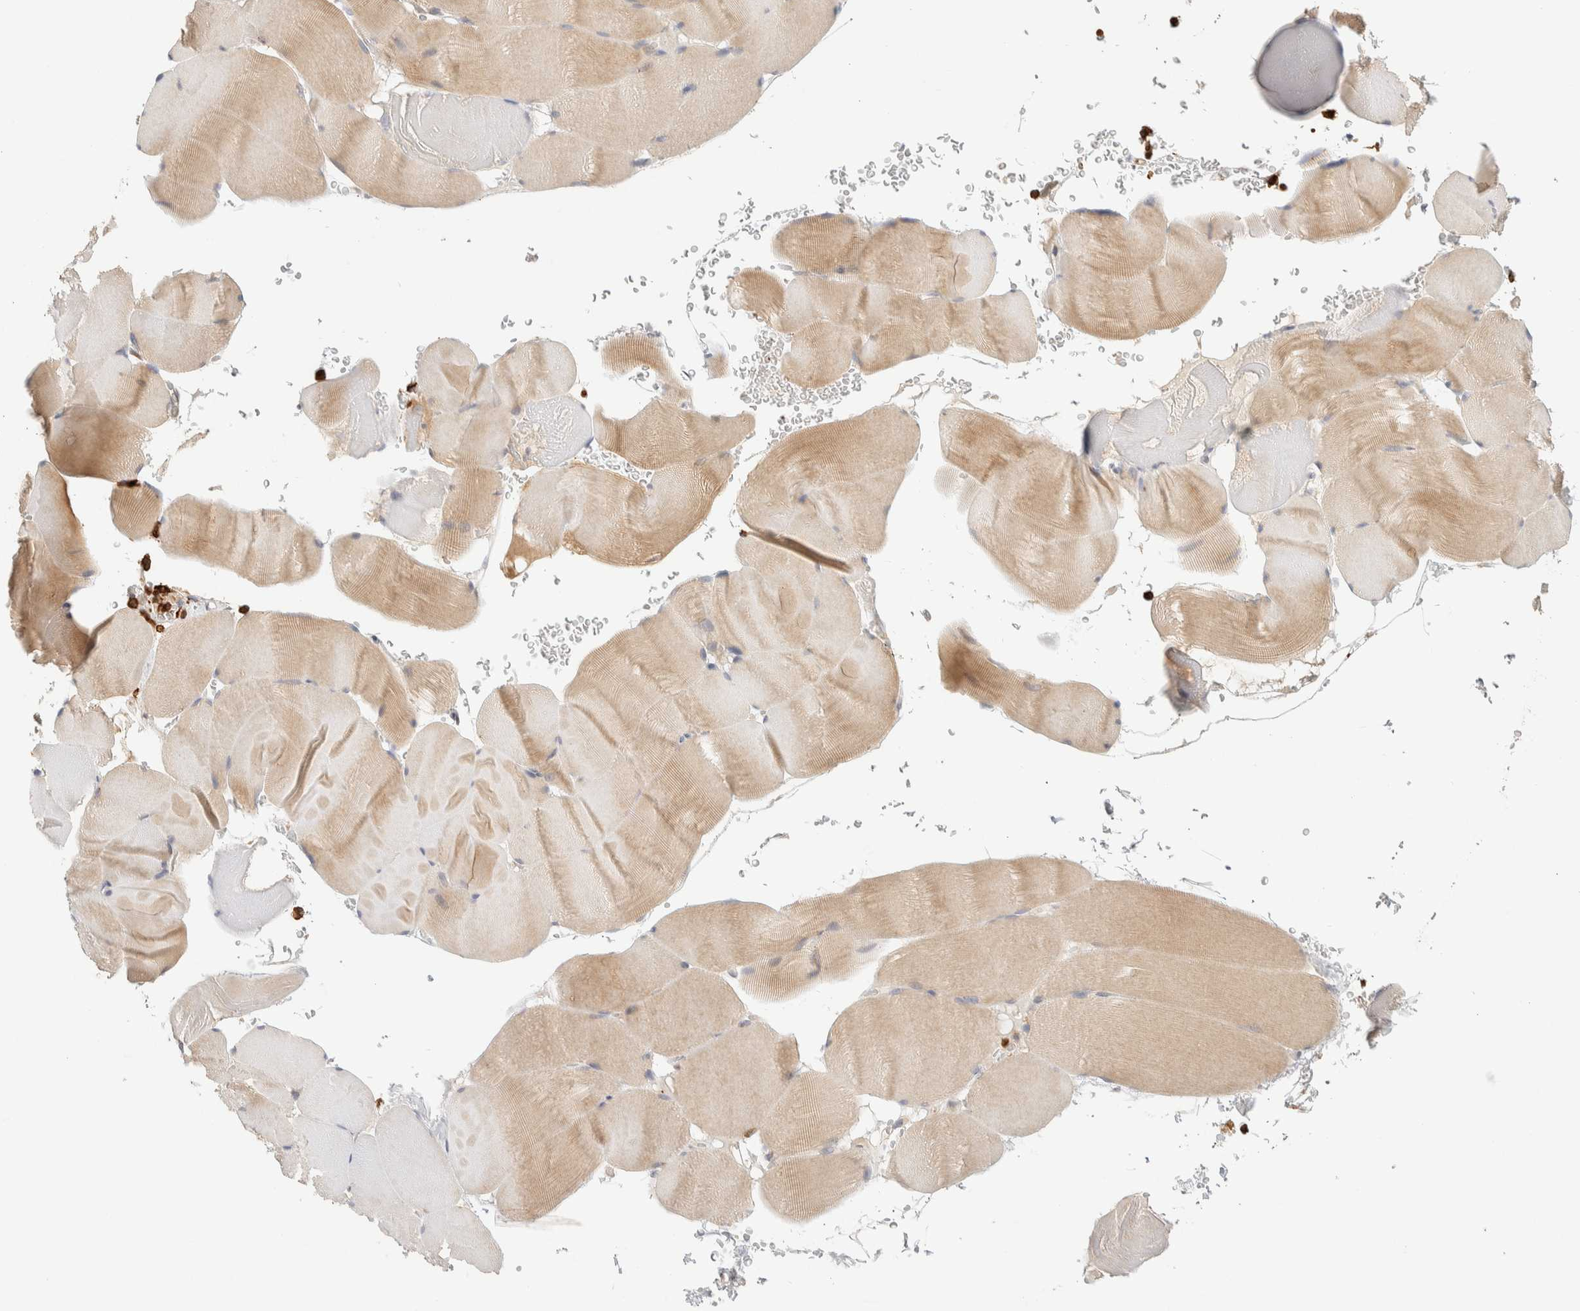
{"staining": {"intensity": "weak", "quantity": ">75%", "location": "cytoplasmic/membranous"}, "tissue": "skeletal muscle", "cell_type": "Myocytes", "image_type": "normal", "snomed": [{"axis": "morphology", "description": "Normal tissue, NOS"}, {"axis": "topography", "description": "Skeletal muscle"}], "caption": "Protein expression analysis of unremarkable human skeletal muscle reveals weak cytoplasmic/membranous positivity in approximately >75% of myocytes. (DAB (3,3'-diaminobenzidine) = brown stain, brightfield microscopy at high magnification).", "gene": "RUNDC1", "patient": {"sex": "male", "age": 62}}